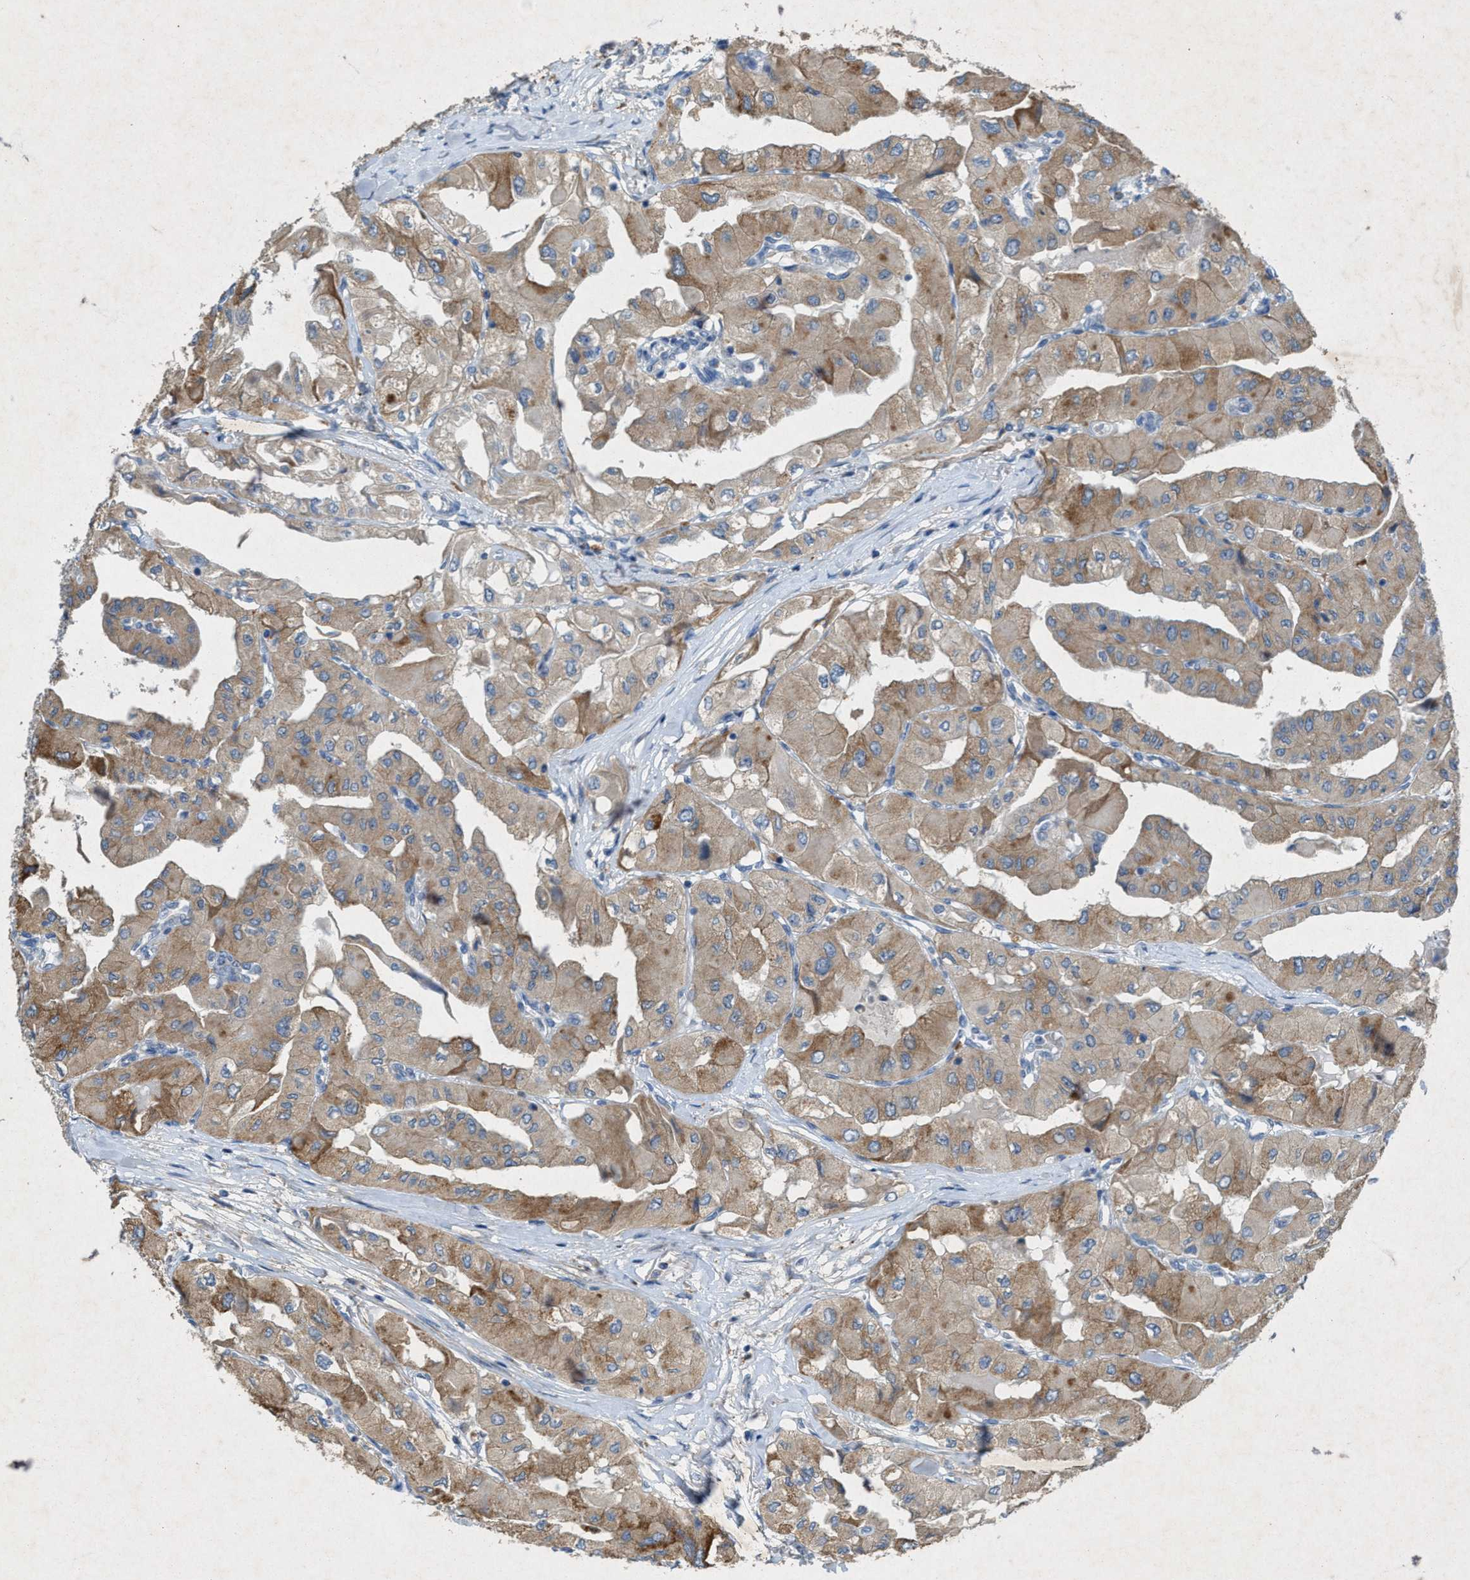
{"staining": {"intensity": "moderate", "quantity": "25%-75%", "location": "cytoplasmic/membranous"}, "tissue": "thyroid cancer", "cell_type": "Tumor cells", "image_type": "cancer", "snomed": [{"axis": "morphology", "description": "Papillary adenocarcinoma, NOS"}, {"axis": "topography", "description": "Thyroid gland"}], "caption": "Brown immunohistochemical staining in thyroid papillary adenocarcinoma reveals moderate cytoplasmic/membranous staining in about 25%-75% of tumor cells. (IHC, brightfield microscopy, high magnification).", "gene": "URGCP", "patient": {"sex": "female", "age": 59}}